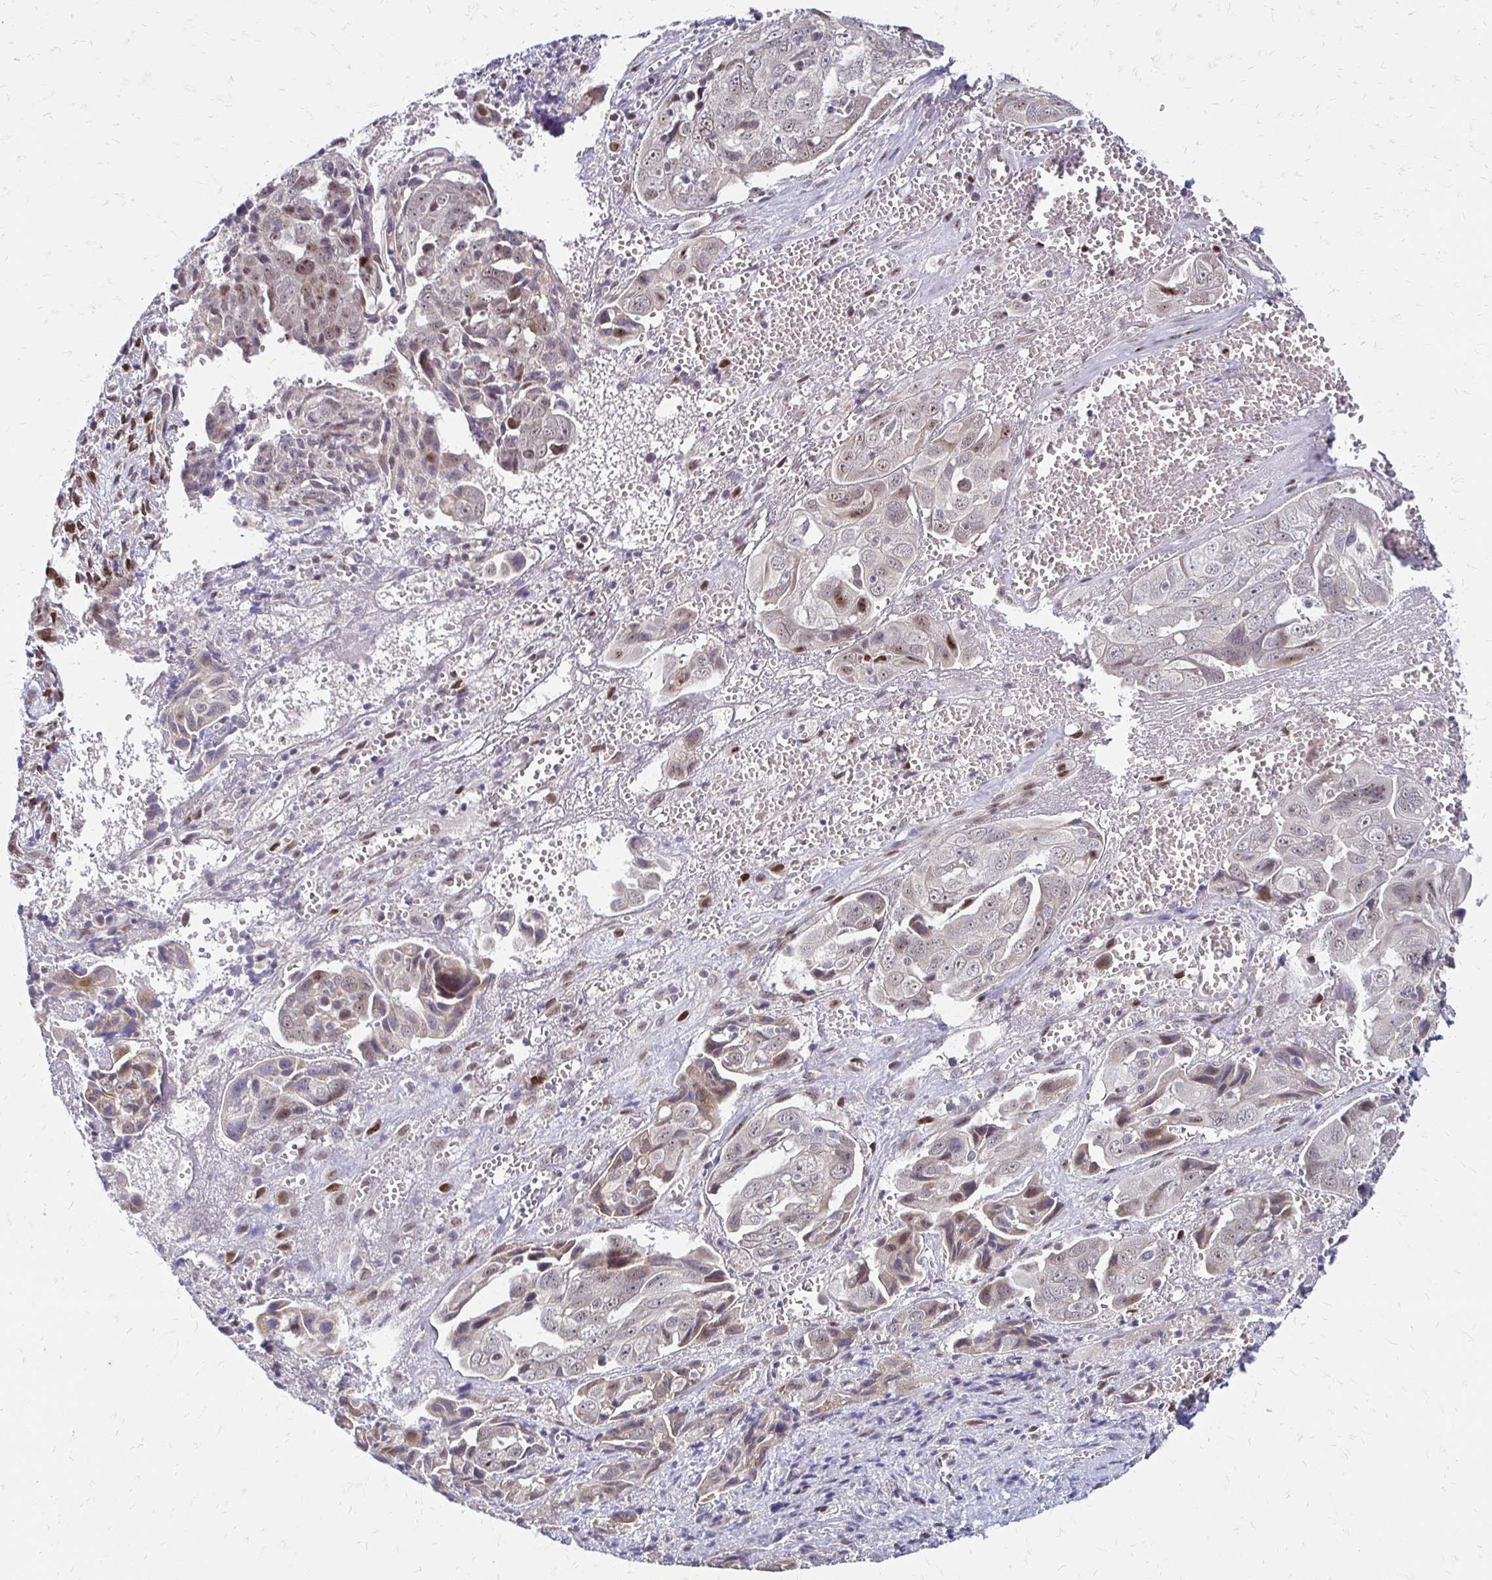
{"staining": {"intensity": "moderate", "quantity": "<25%", "location": "cytoplasmic/membranous,nuclear"}, "tissue": "ovarian cancer", "cell_type": "Tumor cells", "image_type": "cancer", "snomed": [{"axis": "morphology", "description": "Carcinoma, endometroid"}, {"axis": "topography", "description": "Ovary"}], "caption": "Immunohistochemical staining of human ovarian endometroid carcinoma shows low levels of moderate cytoplasmic/membranous and nuclear protein positivity in approximately <25% of tumor cells. The protein is stained brown, and the nuclei are stained in blue (DAB IHC with brightfield microscopy, high magnification).", "gene": "TRIR", "patient": {"sex": "female", "age": 70}}